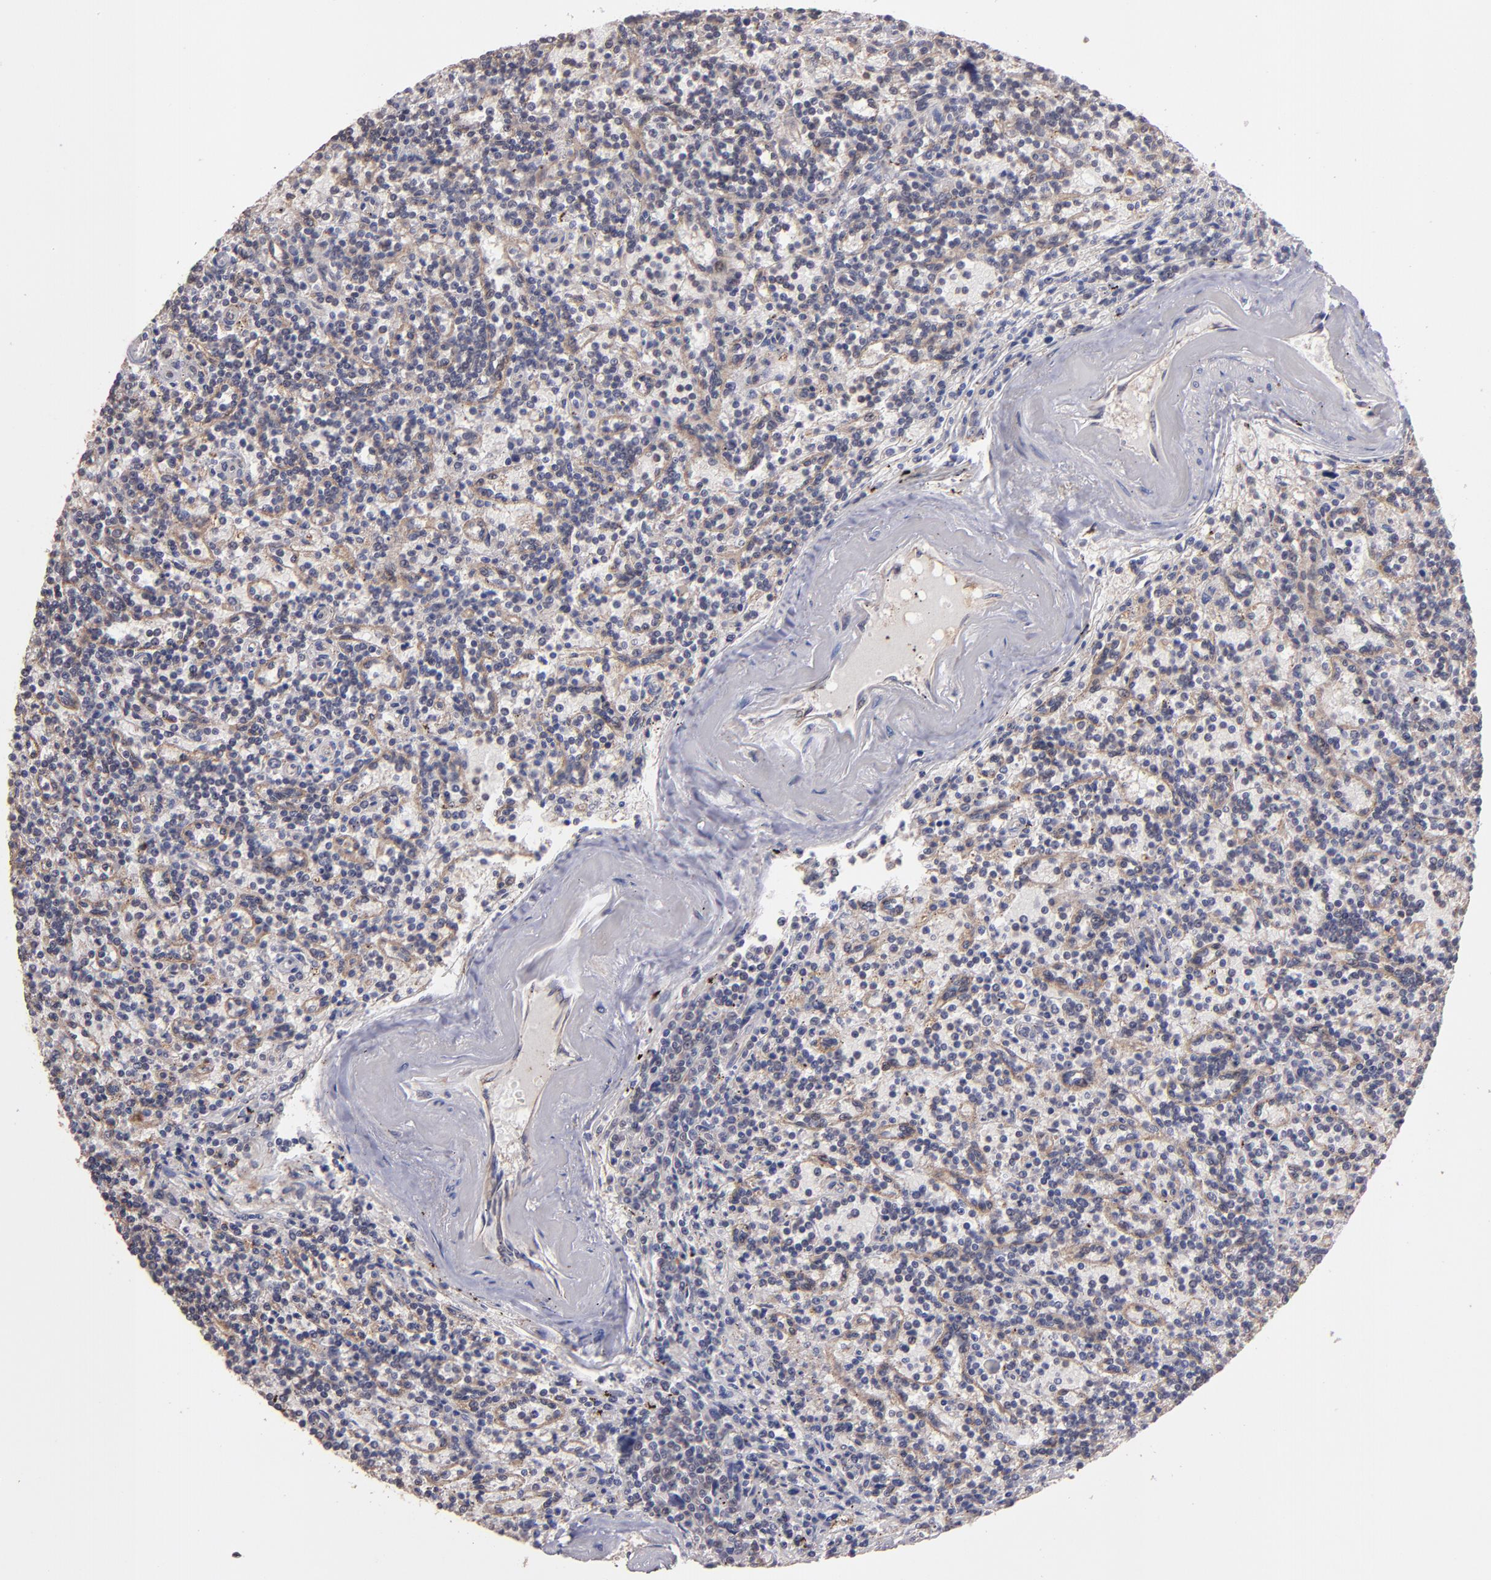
{"staining": {"intensity": "weak", "quantity": "<25%", "location": "nuclear"}, "tissue": "lymphoma", "cell_type": "Tumor cells", "image_type": "cancer", "snomed": [{"axis": "morphology", "description": "Malignant lymphoma, non-Hodgkin's type, Low grade"}, {"axis": "topography", "description": "Spleen"}], "caption": "Low-grade malignant lymphoma, non-Hodgkin's type stained for a protein using IHC exhibits no expression tumor cells.", "gene": "SIPA1L1", "patient": {"sex": "male", "age": 73}}